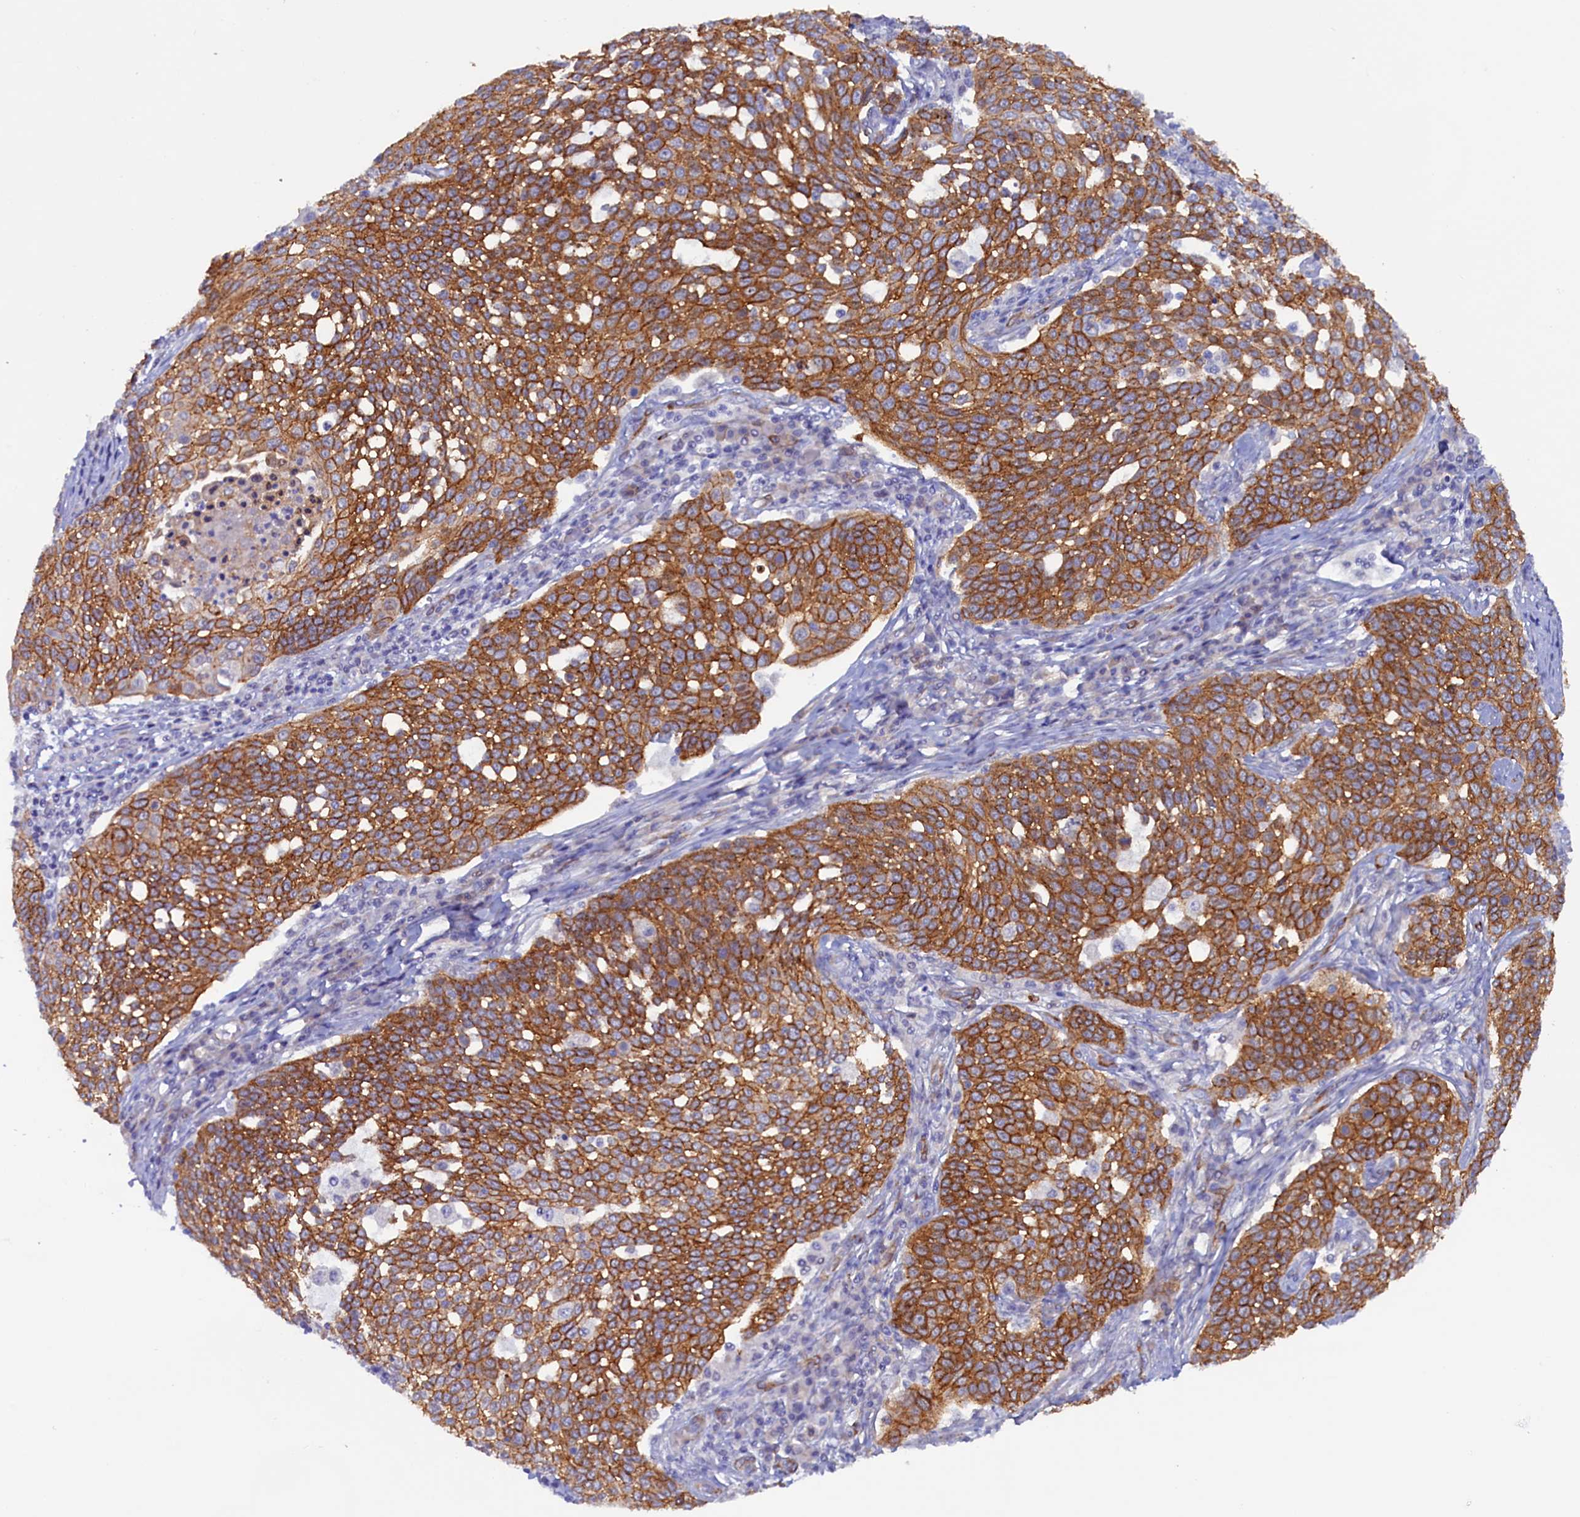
{"staining": {"intensity": "moderate", "quantity": ">75%", "location": "cytoplasmic/membranous"}, "tissue": "cervical cancer", "cell_type": "Tumor cells", "image_type": "cancer", "snomed": [{"axis": "morphology", "description": "Squamous cell carcinoma, NOS"}, {"axis": "topography", "description": "Cervix"}], "caption": "Immunohistochemical staining of human cervical cancer (squamous cell carcinoma) exhibits moderate cytoplasmic/membranous protein staining in approximately >75% of tumor cells.", "gene": "PACSIN3", "patient": {"sex": "female", "age": 34}}